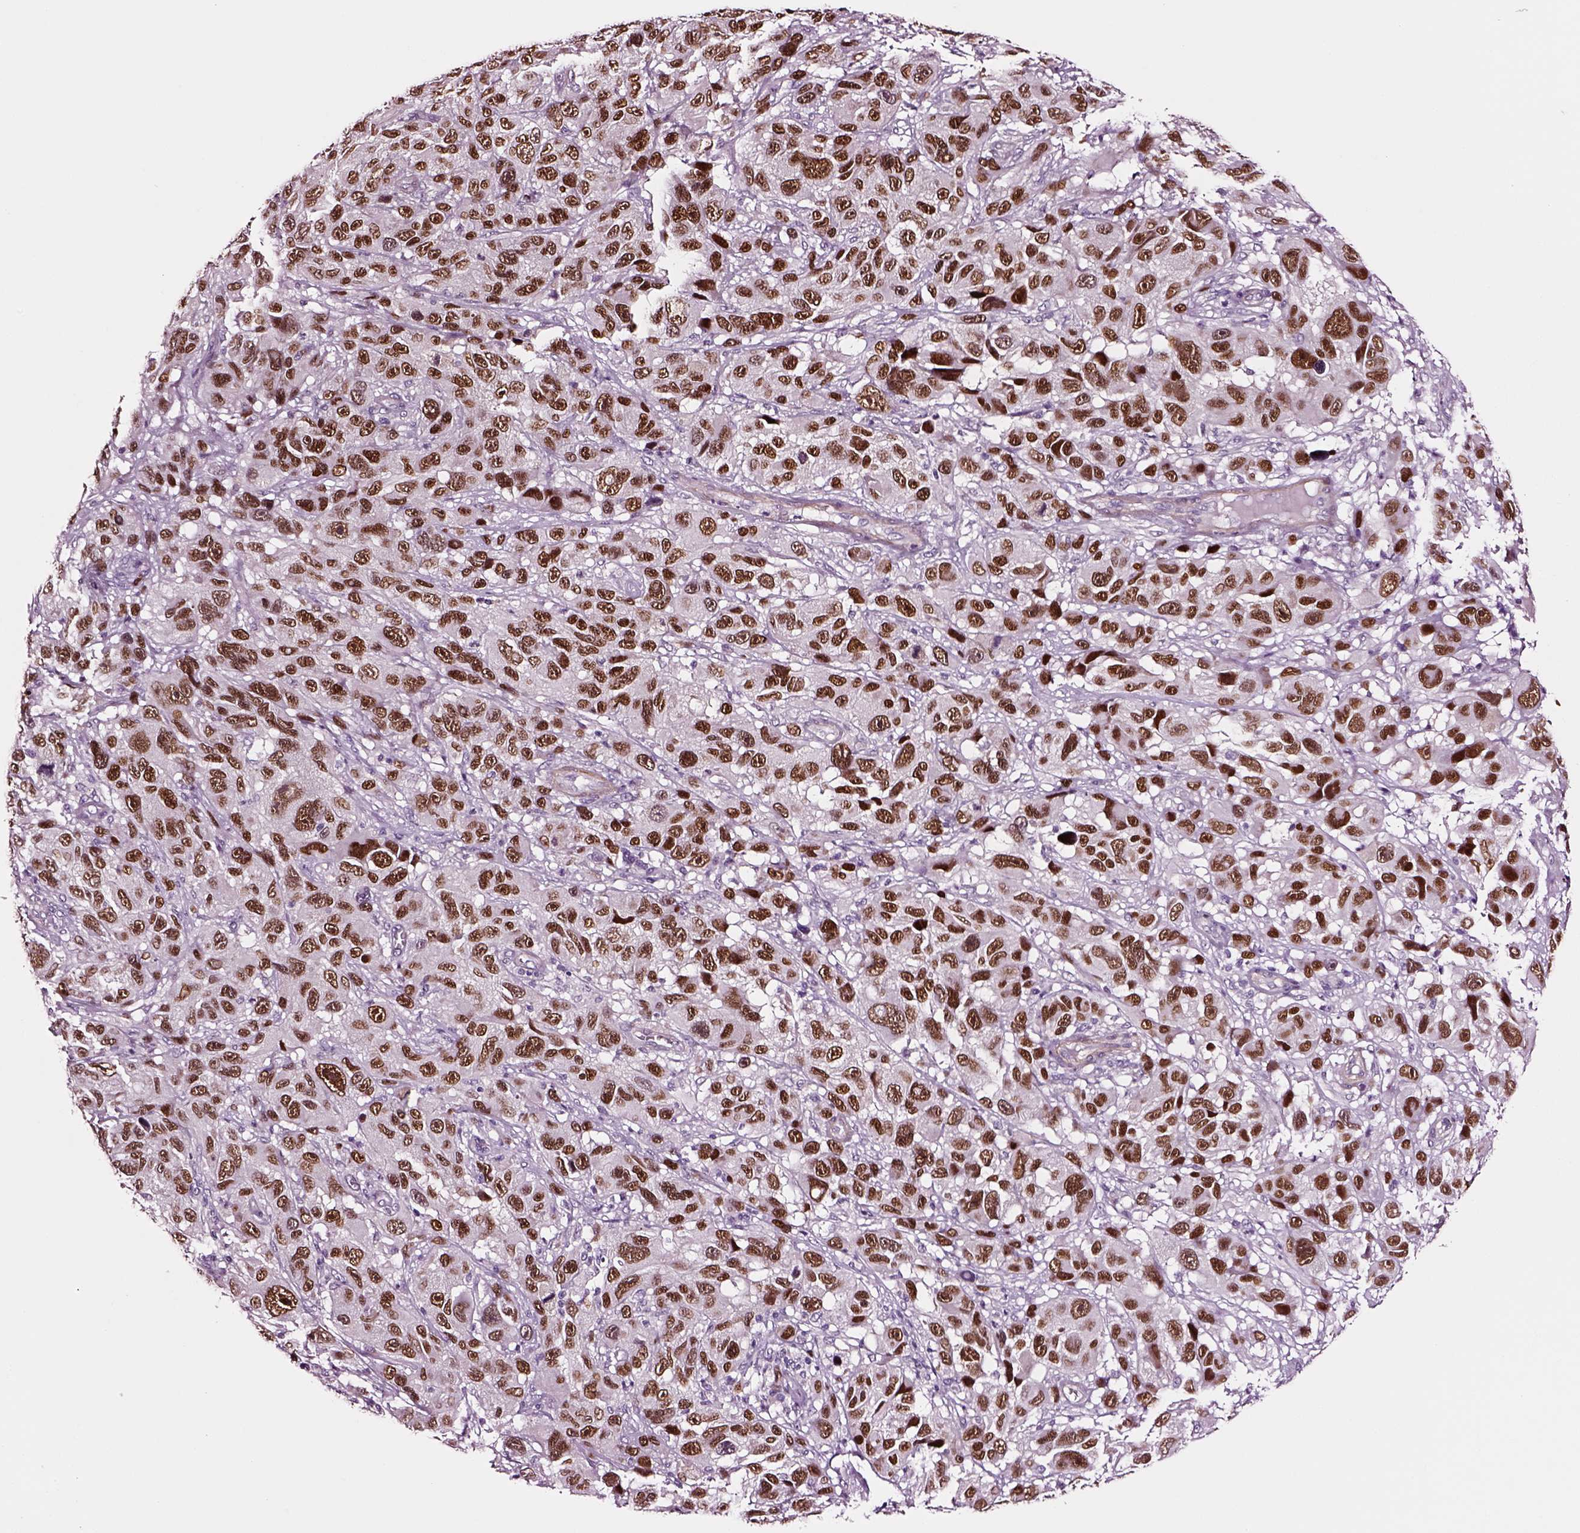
{"staining": {"intensity": "moderate", "quantity": ">75%", "location": "nuclear"}, "tissue": "melanoma", "cell_type": "Tumor cells", "image_type": "cancer", "snomed": [{"axis": "morphology", "description": "Malignant melanoma, NOS"}, {"axis": "topography", "description": "Skin"}], "caption": "Protein expression analysis of malignant melanoma exhibits moderate nuclear staining in about >75% of tumor cells.", "gene": "SOX10", "patient": {"sex": "male", "age": 53}}